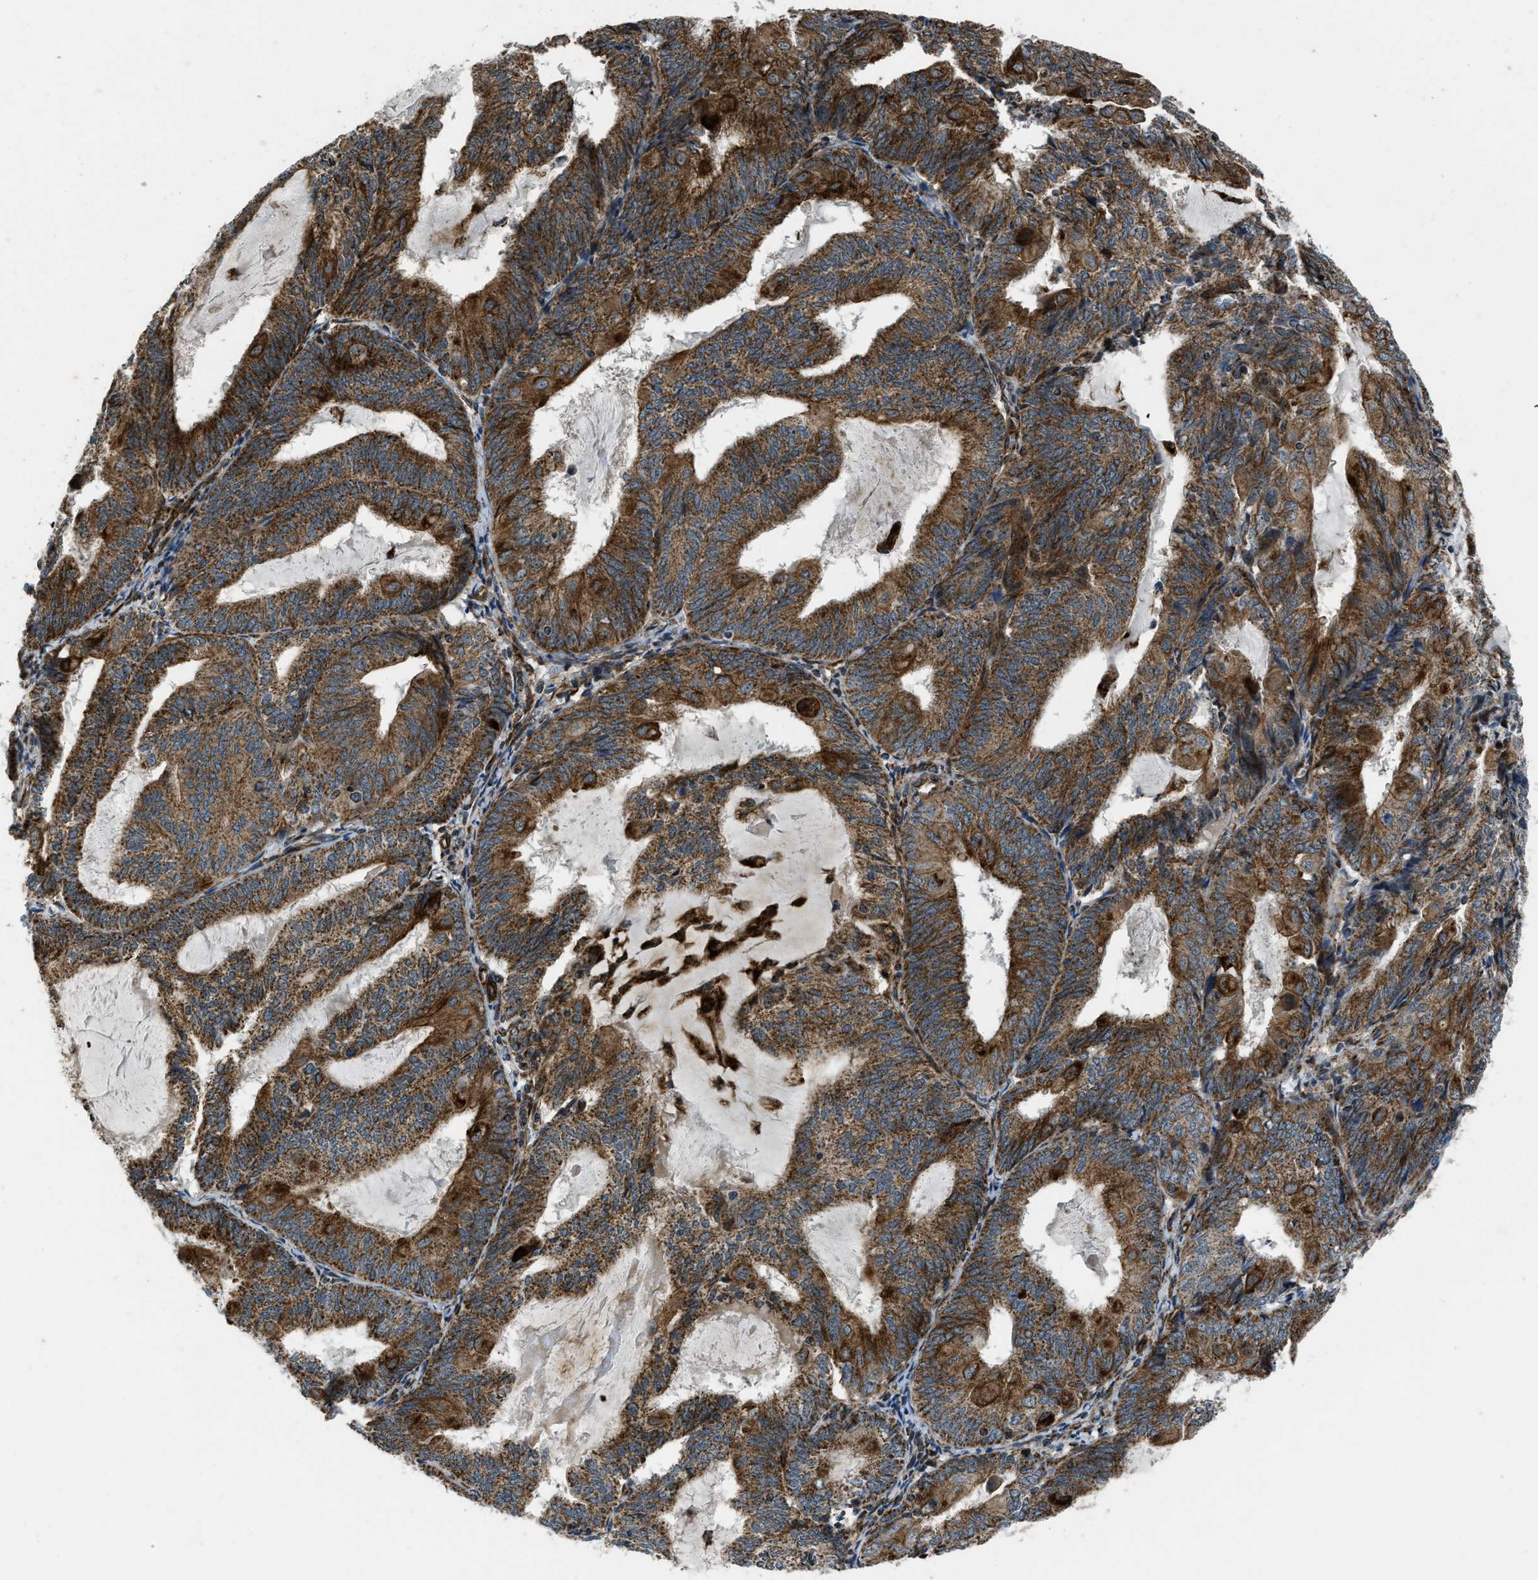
{"staining": {"intensity": "strong", "quantity": ">75%", "location": "cytoplasmic/membranous"}, "tissue": "endometrial cancer", "cell_type": "Tumor cells", "image_type": "cancer", "snomed": [{"axis": "morphology", "description": "Adenocarcinoma, NOS"}, {"axis": "topography", "description": "Endometrium"}], "caption": "An image of human endometrial adenocarcinoma stained for a protein displays strong cytoplasmic/membranous brown staining in tumor cells.", "gene": "GSDME", "patient": {"sex": "female", "age": 81}}